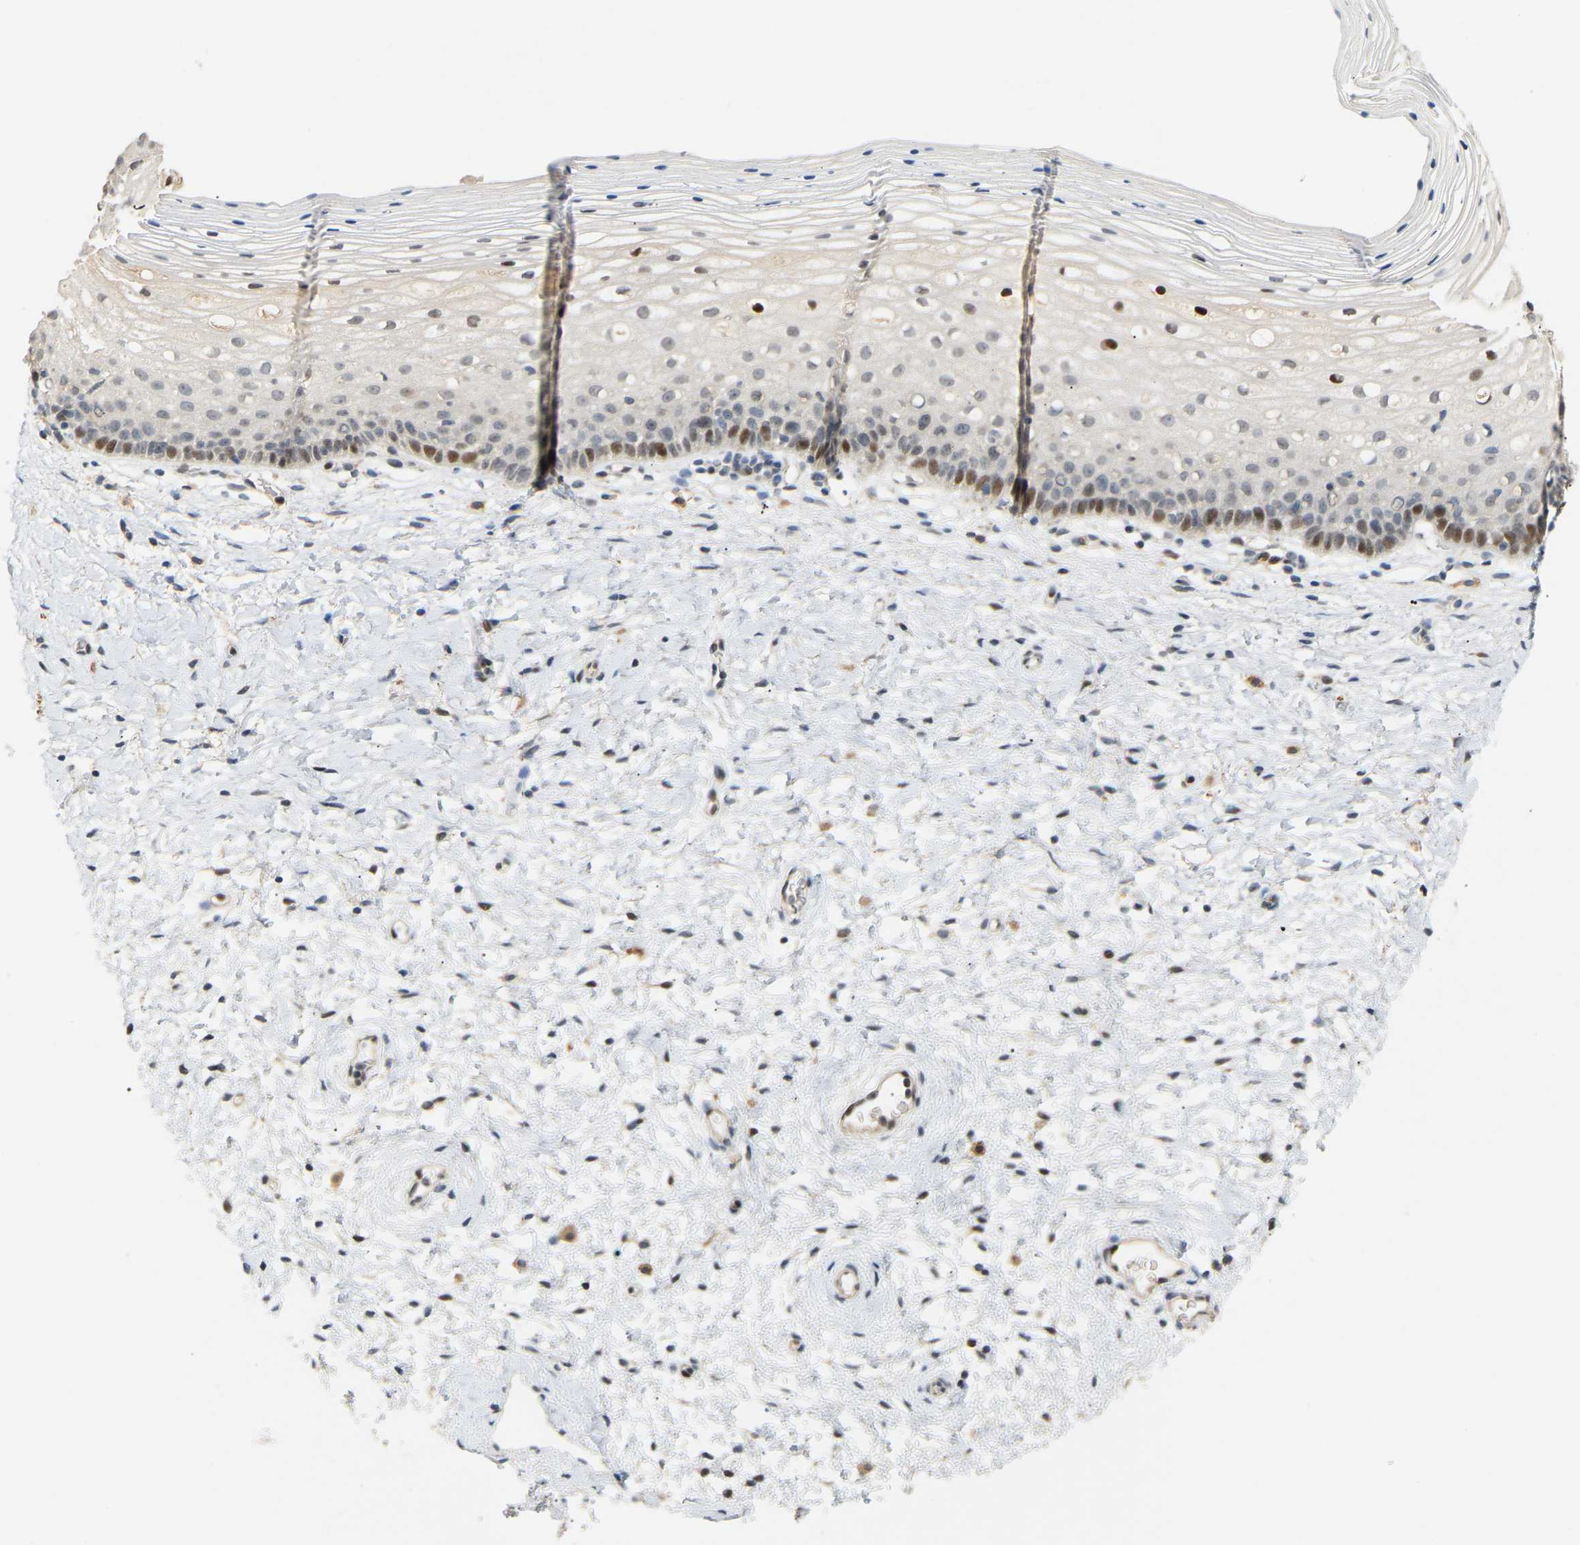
{"staining": {"intensity": "negative", "quantity": "none", "location": "none"}, "tissue": "cervix", "cell_type": "Glandular cells", "image_type": "normal", "snomed": [{"axis": "morphology", "description": "Normal tissue, NOS"}, {"axis": "topography", "description": "Cervix"}], "caption": "DAB immunohistochemical staining of normal human cervix shows no significant expression in glandular cells. The staining was performed using DAB to visualize the protein expression in brown, while the nuclei were stained in blue with hematoxylin (Magnification: 20x).", "gene": "PTPN4", "patient": {"sex": "female", "age": 72}}